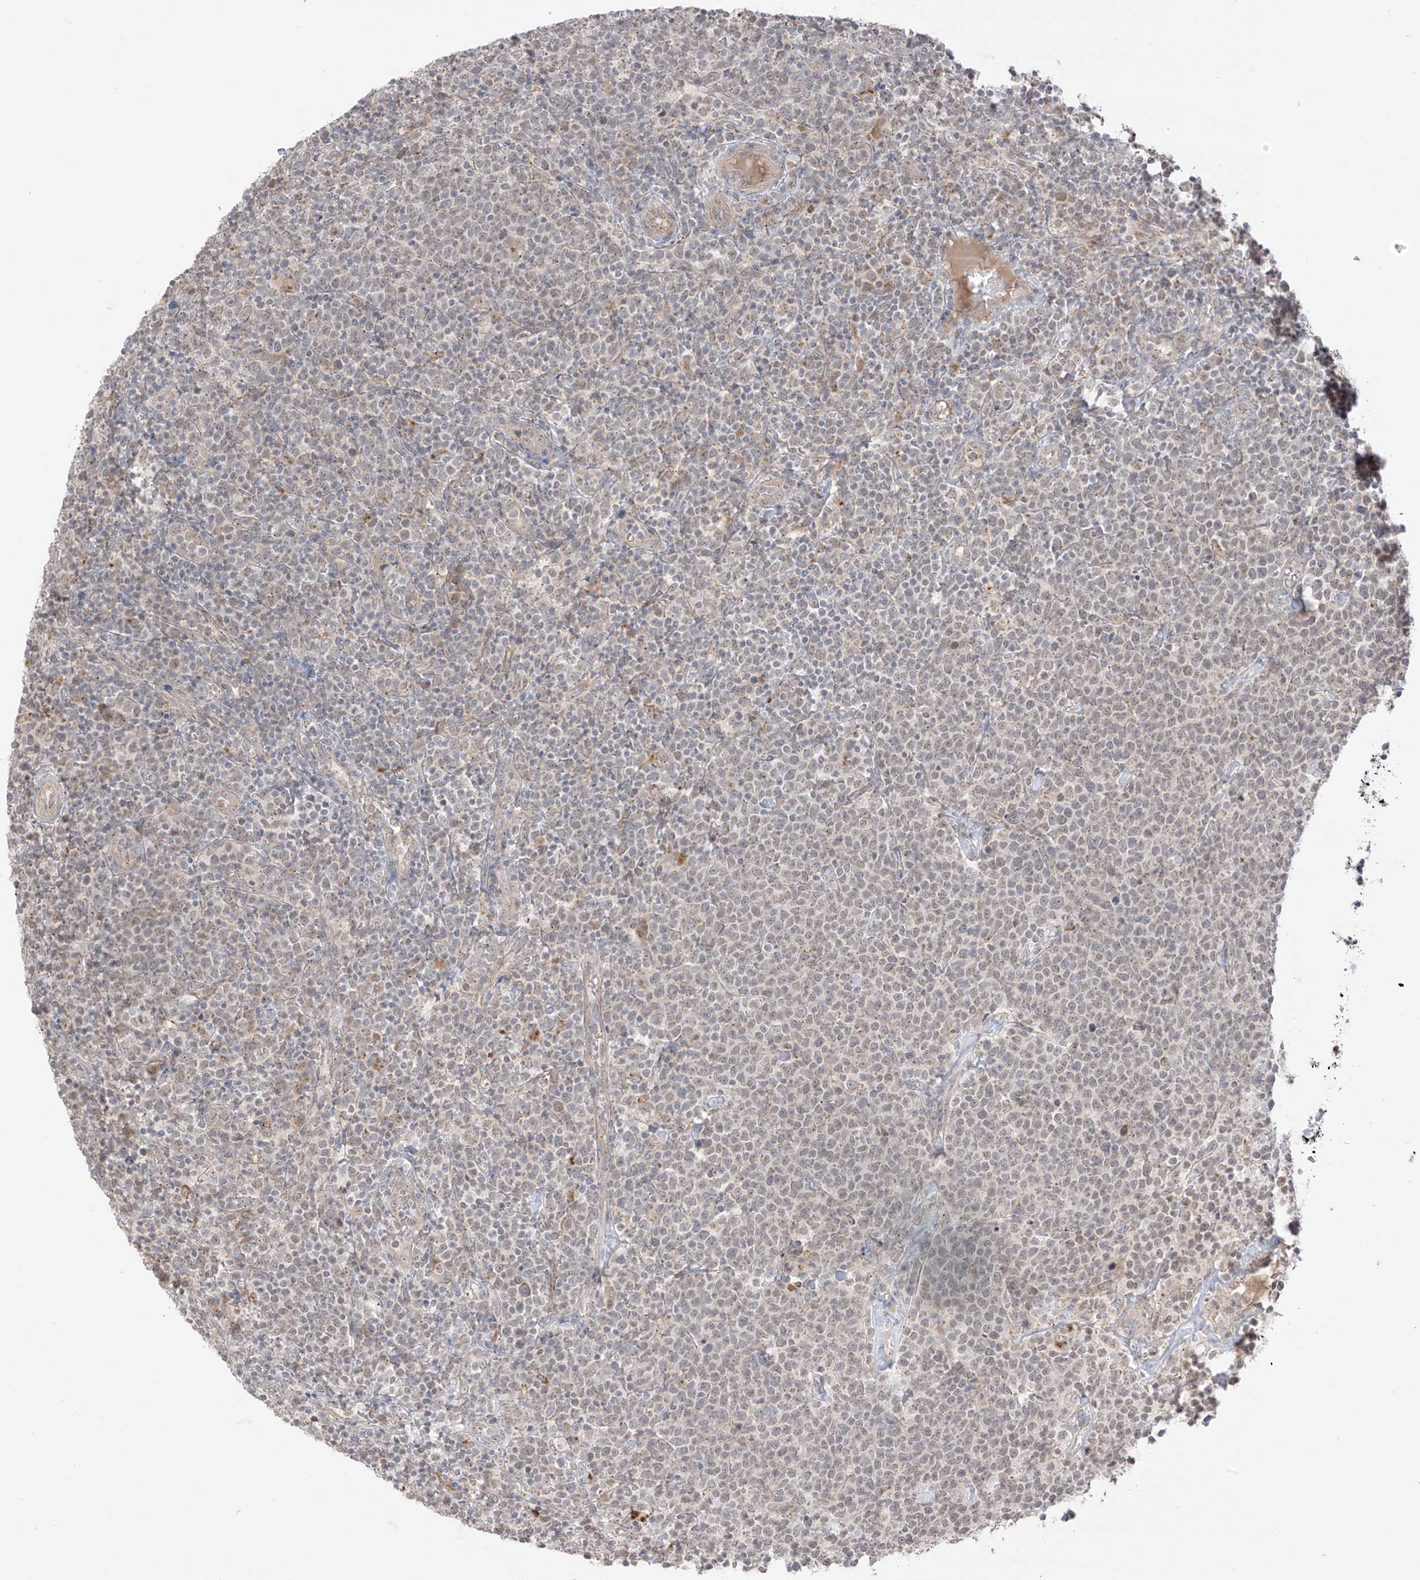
{"staining": {"intensity": "weak", "quantity": "<25%", "location": "cytoplasmic/membranous"}, "tissue": "lymphoma", "cell_type": "Tumor cells", "image_type": "cancer", "snomed": [{"axis": "morphology", "description": "Malignant lymphoma, non-Hodgkin's type, High grade"}, {"axis": "topography", "description": "Lymph node"}], "caption": "The immunohistochemistry image has no significant positivity in tumor cells of malignant lymphoma, non-Hodgkin's type (high-grade) tissue.", "gene": "N4BP3", "patient": {"sex": "male", "age": 61}}